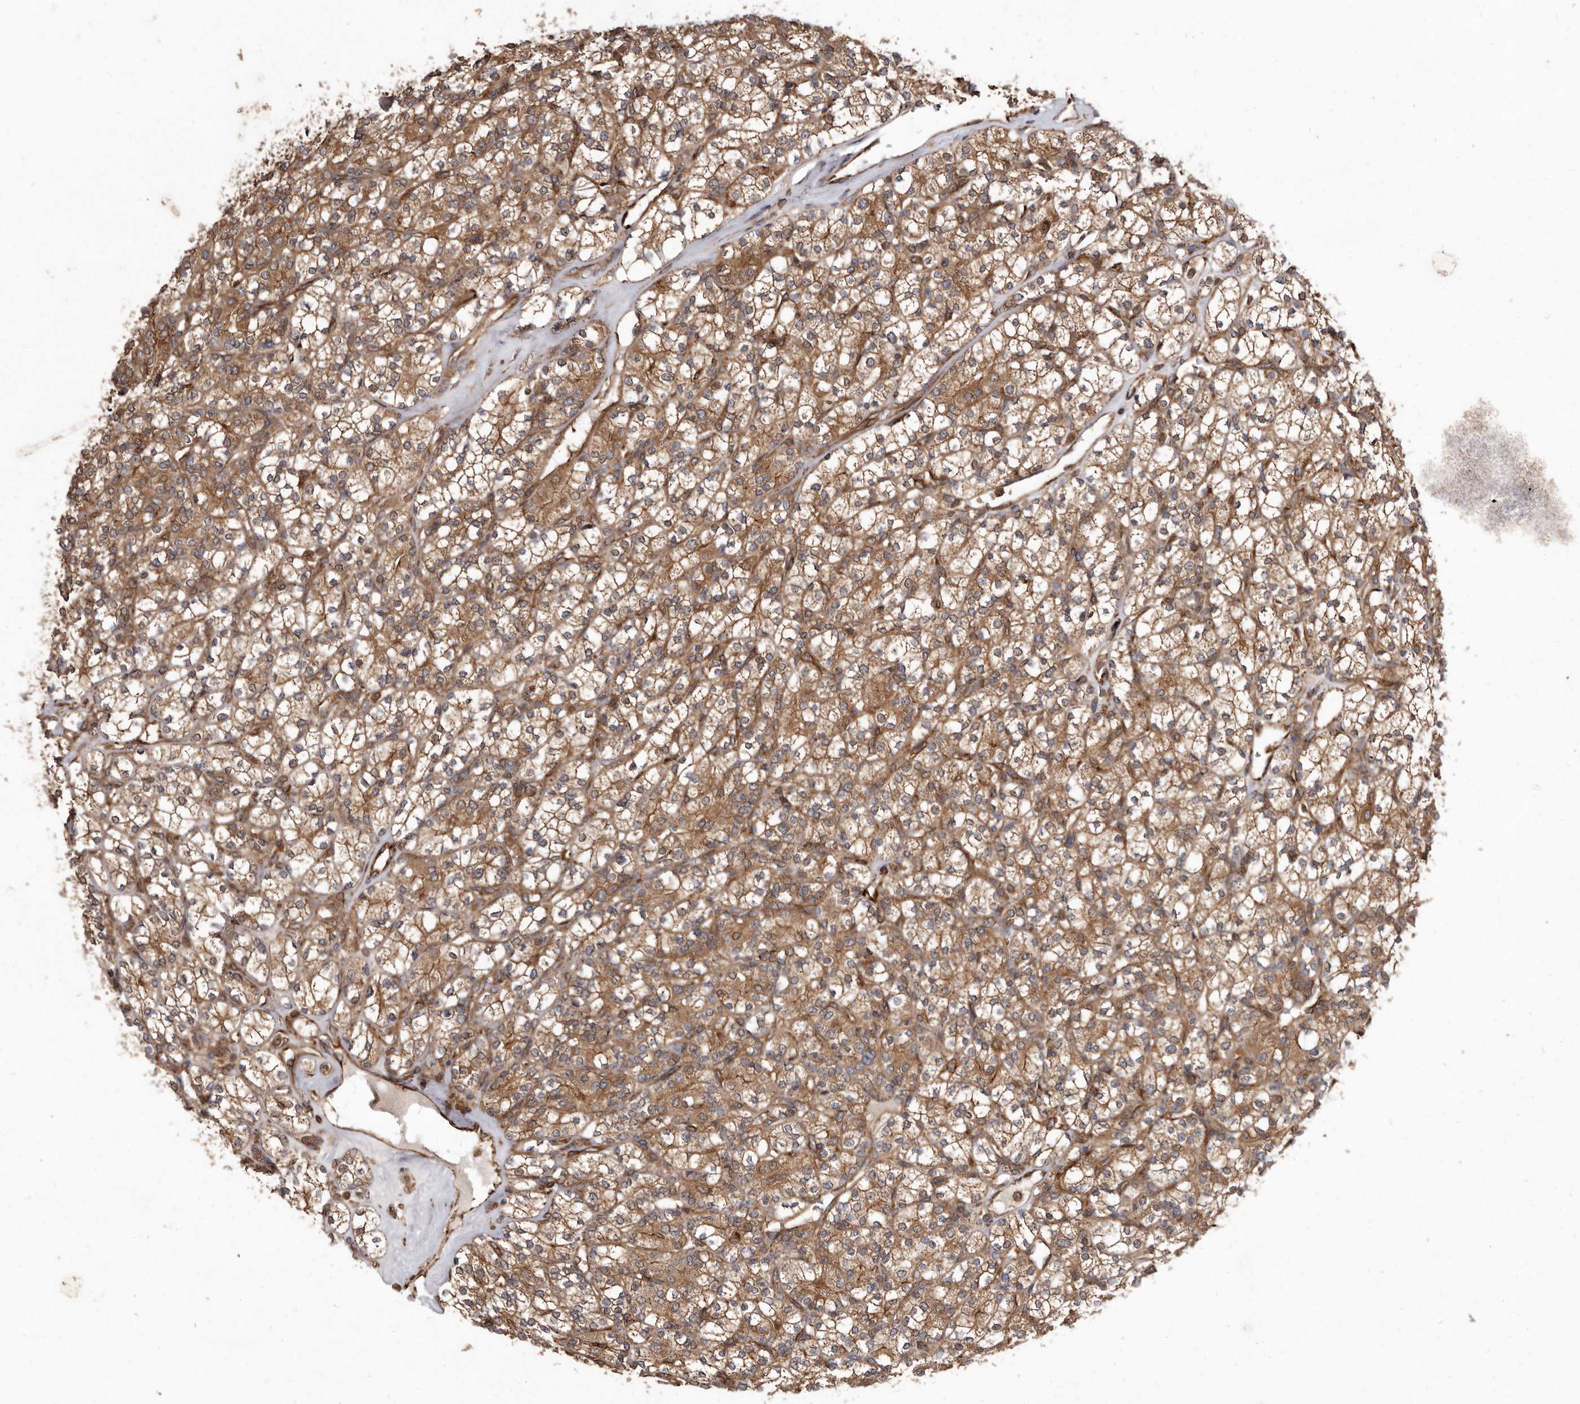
{"staining": {"intensity": "moderate", "quantity": ">75%", "location": "cytoplasmic/membranous"}, "tissue": "renal cancer", "cell_type": "Tumor cells", "image_type": "cancer", "snomed": [{"axis": "morphology", "description": "Adenocarcinoma, NOS"}, {"axis": "topography", "description": "Kidney"}], "caption": "IHC of human renal cancer reveals medium levels of moderate cytoplasmic/membranous staining in approximately >75% of tumor cells. Using DAB (brown) and hematoxylin (blue) stains, captured at high magnification using brightfield microscopy.", "gene": "FLAD1", "patient": {"sex": "male", "age": 77}}